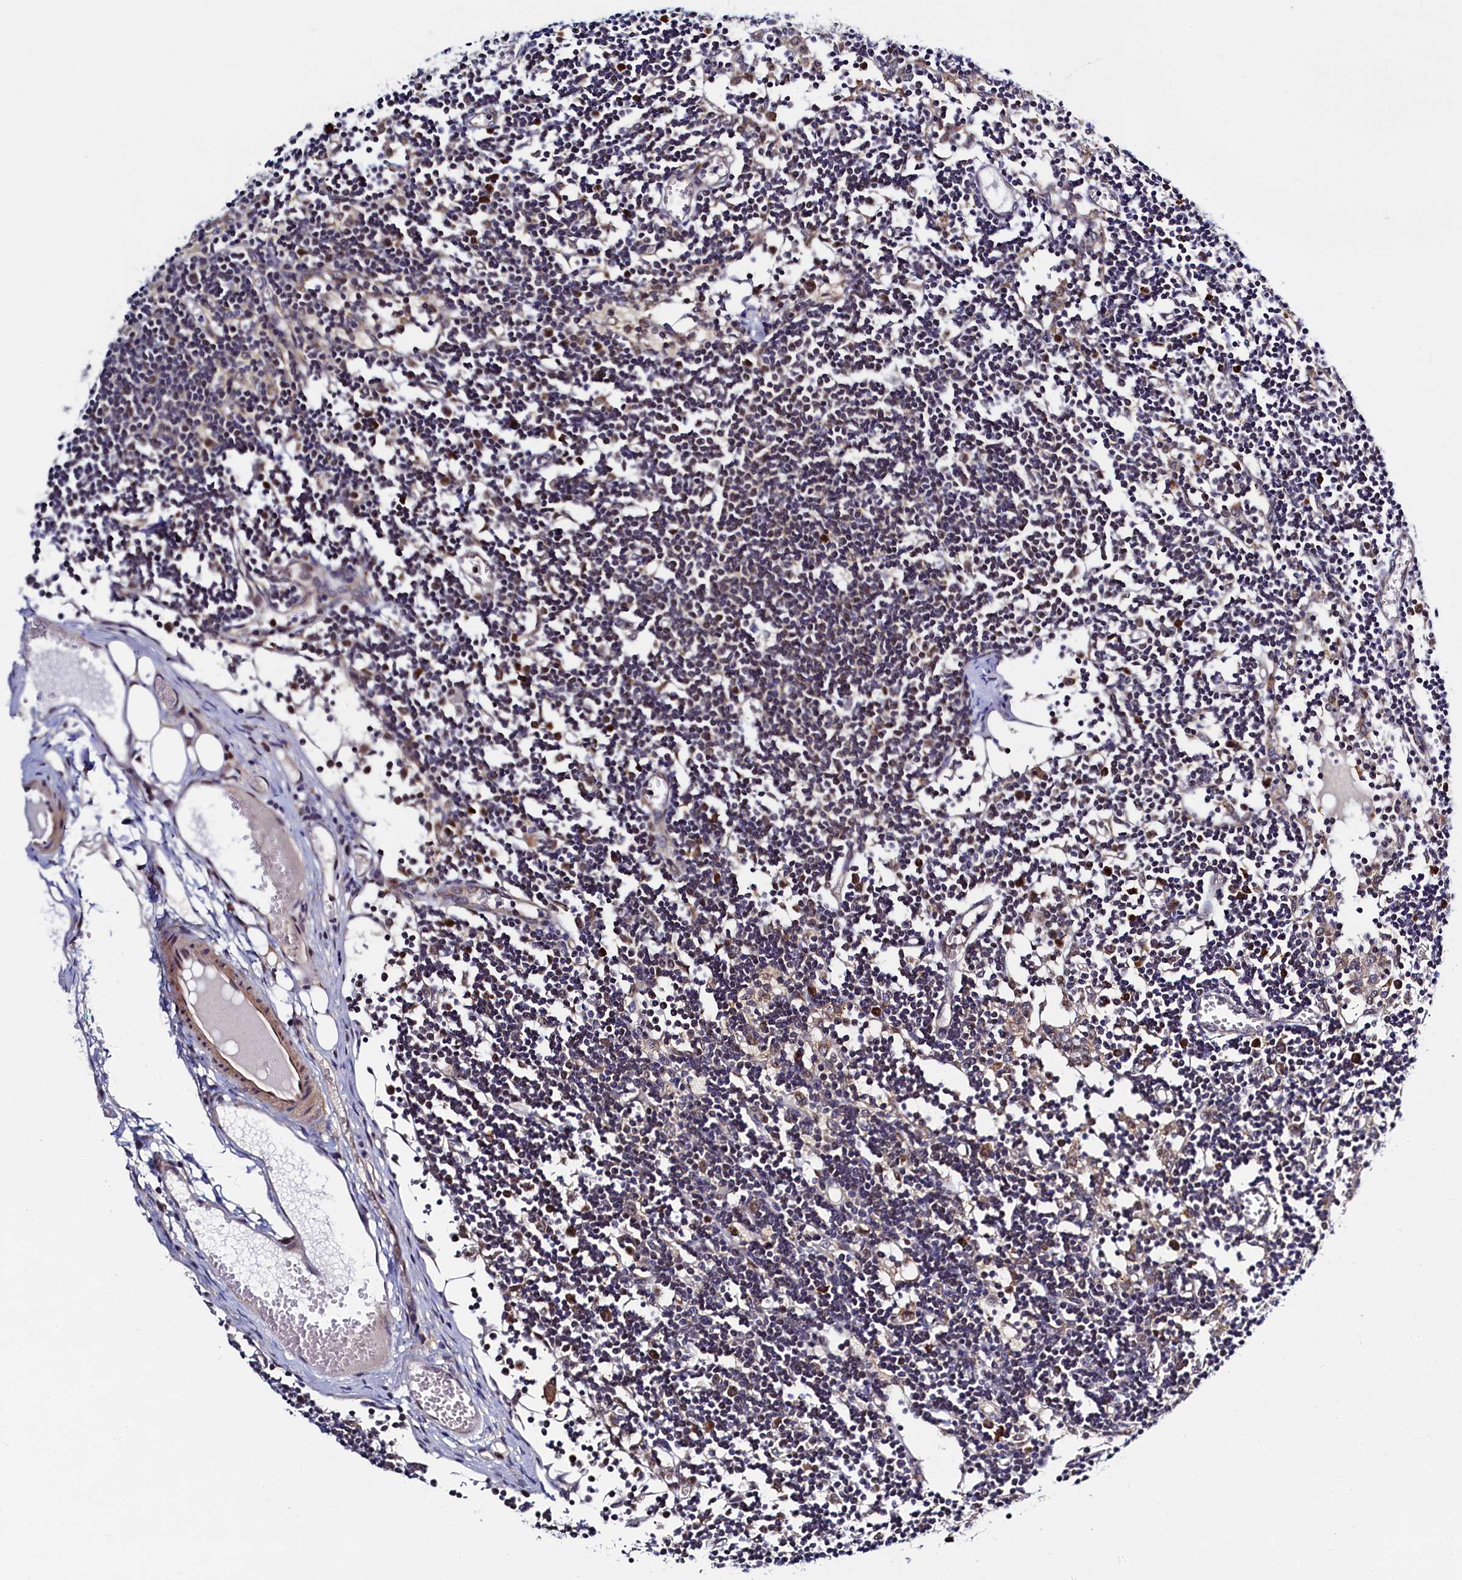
{"staining": {"intensity": "negative", "quantity": "none", "location": "none"}, "tissue": "lymph node", "cell_type": "Germinal center cells", "image_type": "normal", "snomed": [{"axis": "morphology", "description": "Normal tissue, NOS"}, {"axis": "topography", "description": "Lymph node"}], "caption": "Immunohistochemistry (IHC) histopathology image of benign lymph node stained for a protein (brown), which displays no positivity in germinal center cells. (Immunohistochemistry (IHC), brightfield microscopy, high magnification).", "gene": "SLC16A14", "patient": {"sex": "female", "age": 11}}